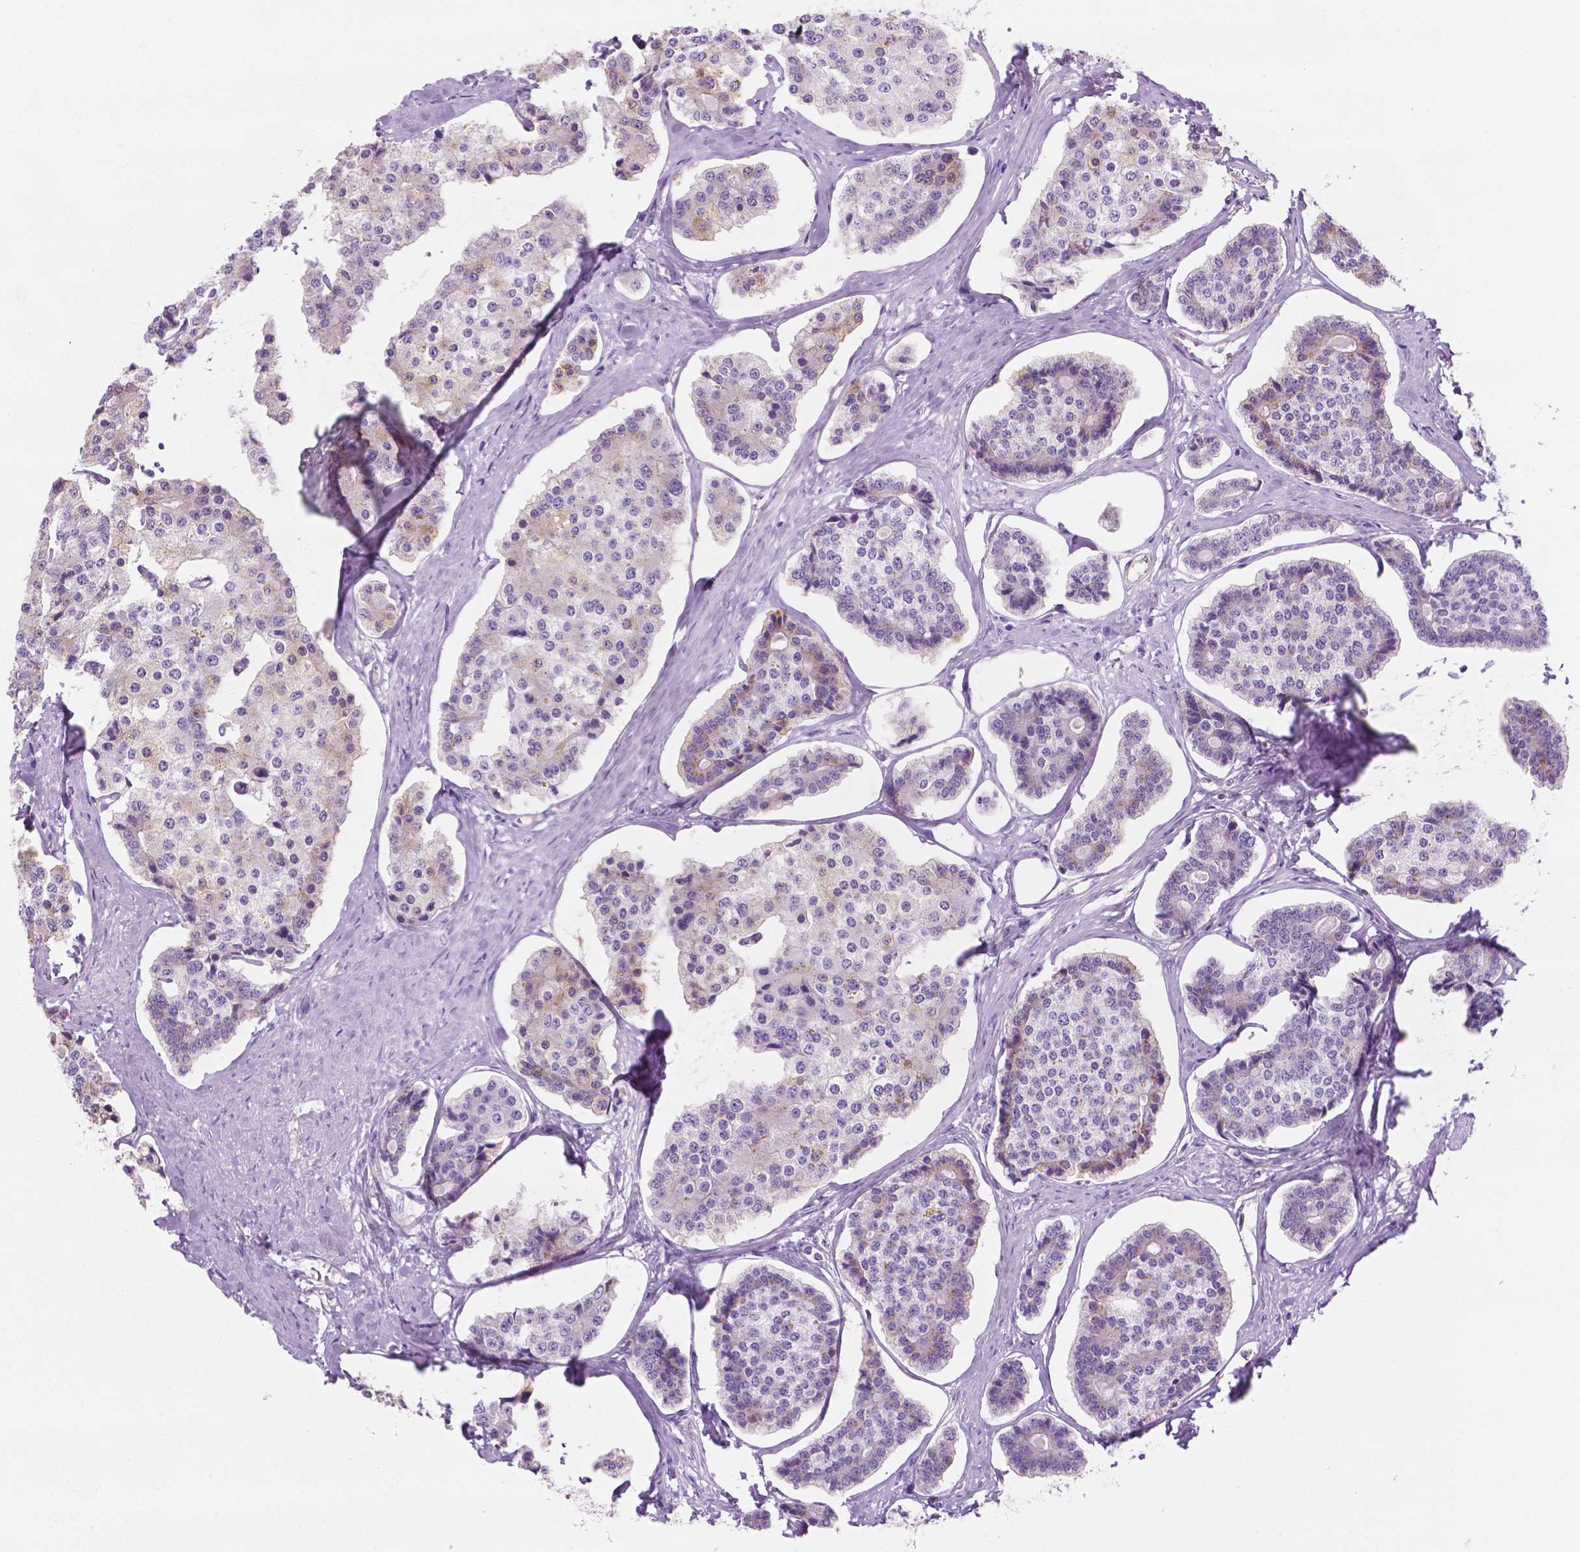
{"staining": {"intensity": "negative", "quantity": "none", "location": "none"}, "tissue": "carcinoid", "cell_type": "Tumor cells", "image_type": "cancer", "snomed": [{"axis": "morphology", "description": "Carcinoid, malignant, NOS"}, {"axis": "topography", "description": "Small intestine"}], "caption": "IHC image of human carcinoid stained for a protein (brown), which reveals no positivity in tumor cells. (Brightfield microscopy of DAB immunohistochemistry at high magnification).", "gene": "EPPK1", "patient": {"sex": "female", "age": 65}}